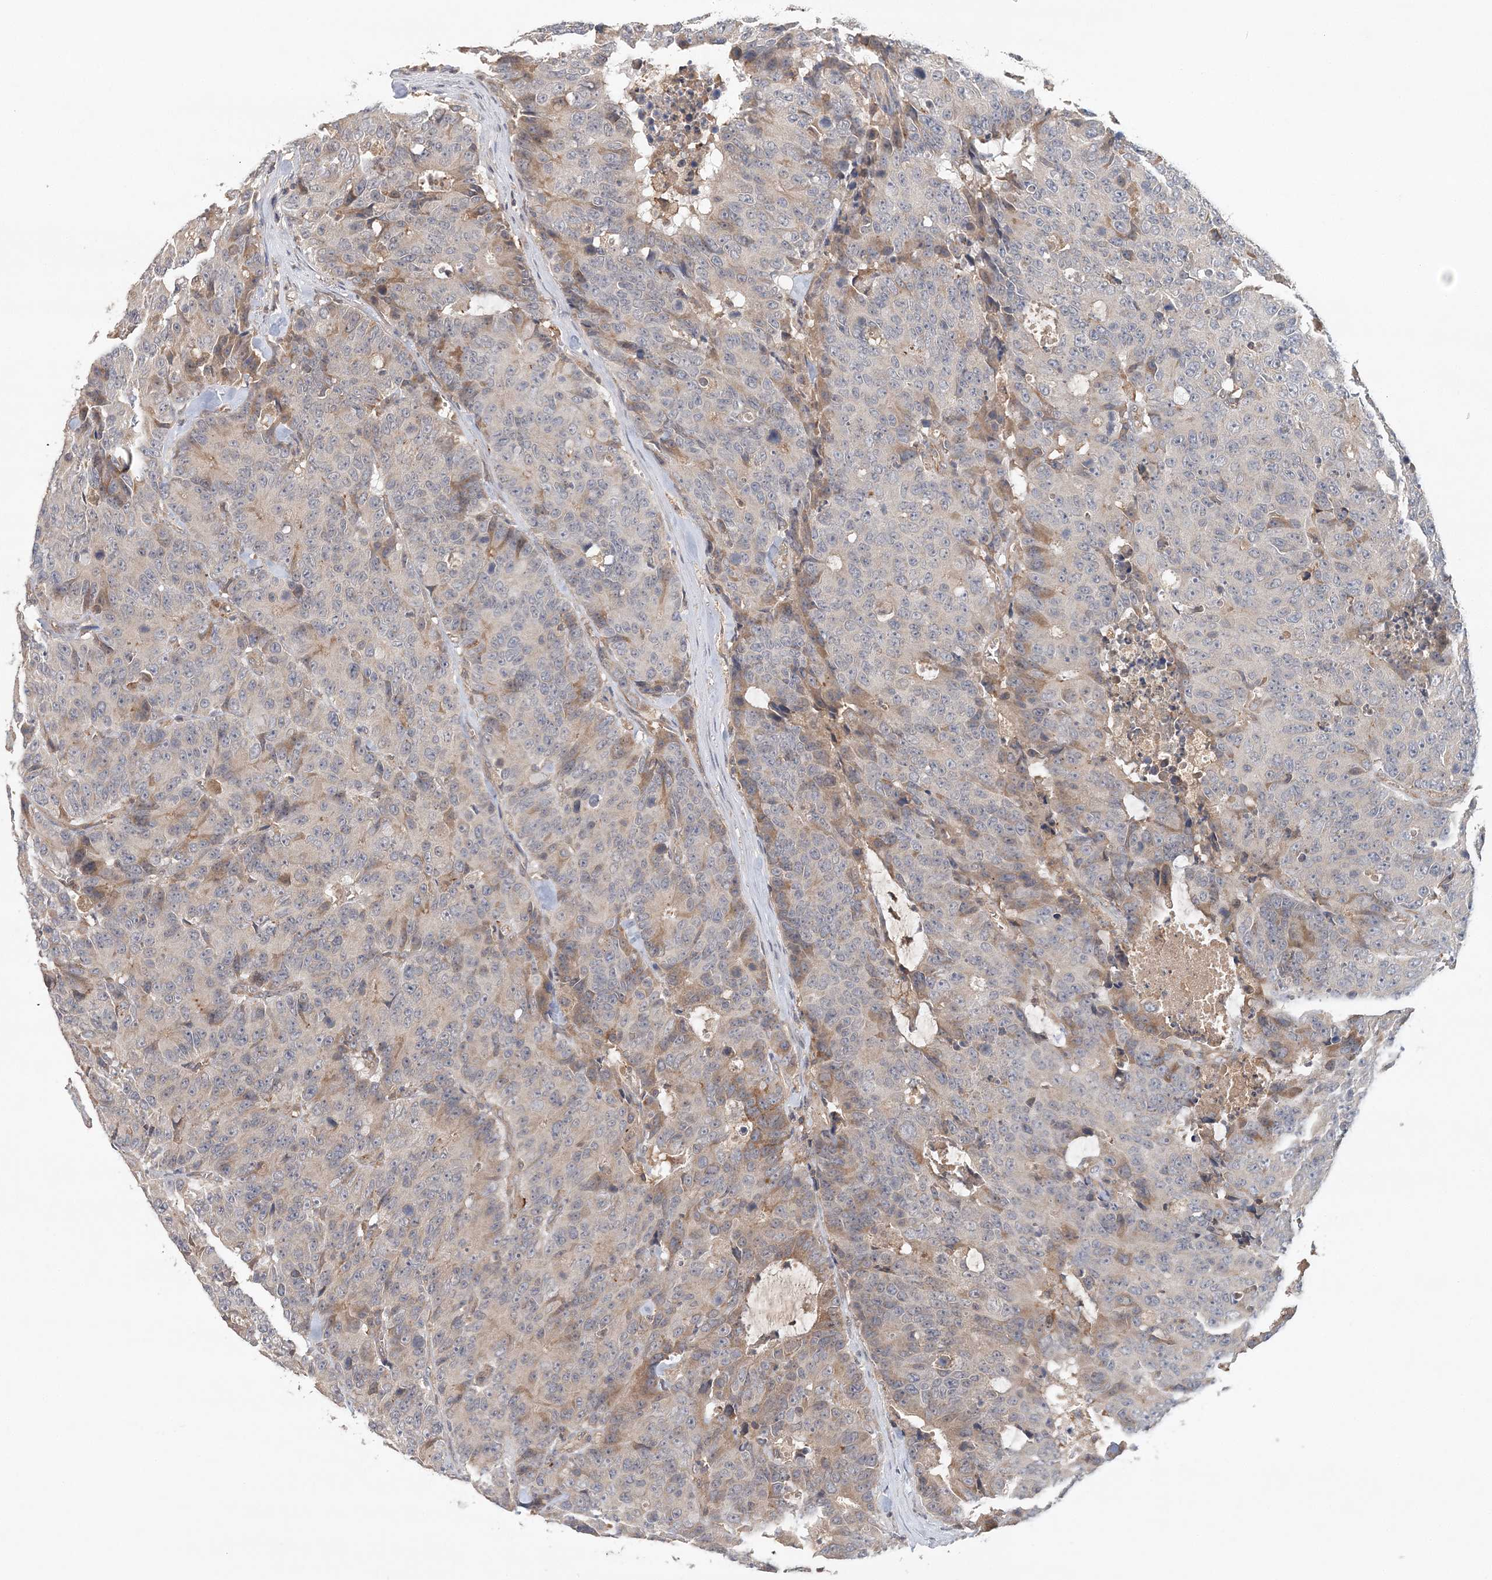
{"staining": {"intensity": "moderate", "quantity": "<25%", "location": "cytoplasmic/membranous"}, "tissue": "colorectal cancer", "cell_type": "Tumor cells", "image_type": "cancer", "snomed": [{"axis": "morphology", "description": "Adenocarcinoma, NOS"}, {"axis": "topography", "description": "Colon"}], "caption": "Immunohistochemical staining of human colorectal cancer (adenocarcinoma) displays low levels of moderate cytoplasmic/membranous protein expression in approximately <25% of tumor cells. (DAB IHC with brightfield microscopy, high magnification).", "gene": "SYCP3", "patient": {"sex": "female", "age": 86}}